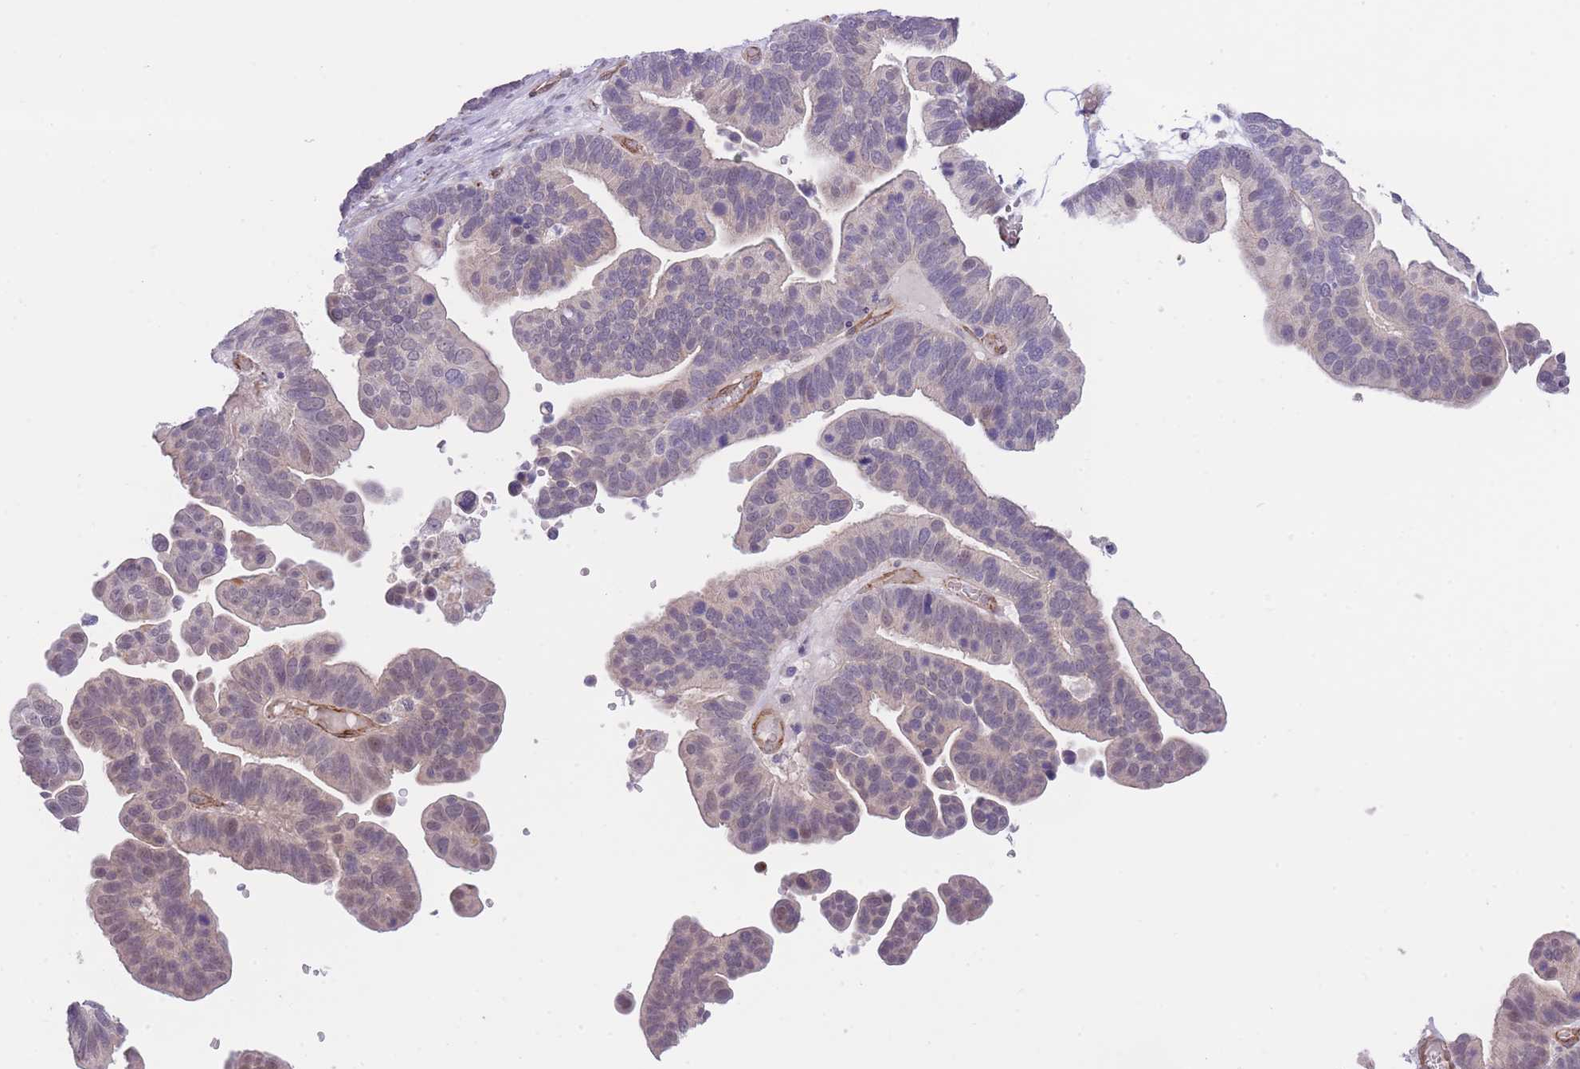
{"staining": {"intensity": "weak", "quantity": "25%-75%", "location": "nuclear"}, "tissue": "ovarian cancer", "cell_type": "Tumor cells", "image_type": "cancer", "snomed": [{"axis": "morphology", "description": "Cystadenocarcinoma, serous, NOS"}, {"axis": "topography", "description": "Ovary"}], "caption": "Immunohistochemistry (IHC) staining of ovarian cancer, which reveals low levels of weak nuclear positivity in approximately 25%-75% of tumor cells indicating weak nuclear protein staining. The staining was performed using DAB (brown) for protein detection and nuclei were counterstained in hematoxylin (blue).", "gene": "QTRT1", "patient": {"sex": "female", "age": 56}}